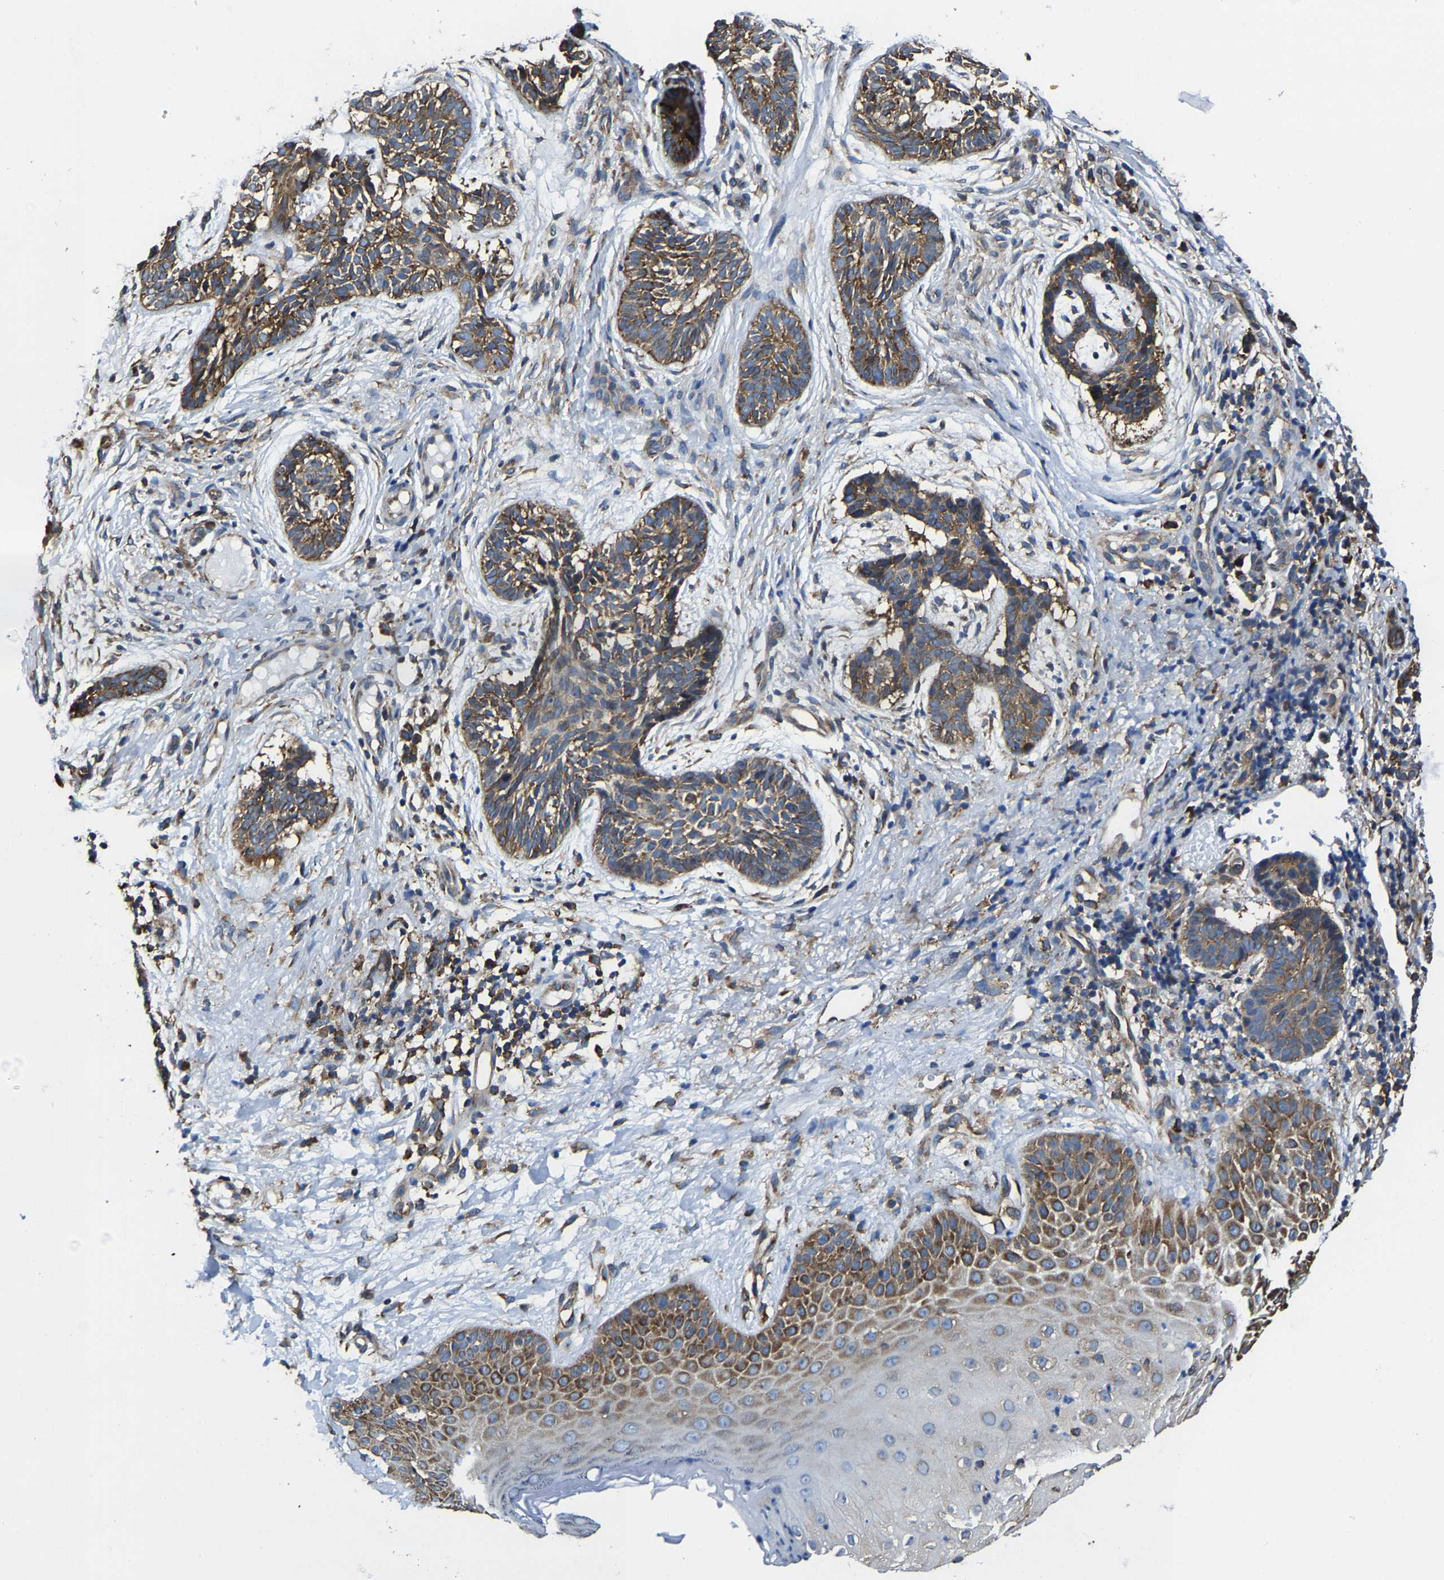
{"staining": {"intensity": "strong", "quantity": ">75%", "location": "cytoplasmic/membranous"}, "tissue": "skin cancer", "cell_type": "Tumor cells", "image_type": "cancer", "snomed": [{"axis": "morphology", "description": "Normal tissue, NOS"}, {"axis": "morphology", "description": "Basal cell carcinoma"}, {"axis": "topography", "description": "Skin"}], "caption": "A histopathology image showing strong cytoplasmic/membranous positivity in about >75% of tumor cells in skin basal cell carcinoma, as visualized by brown immunohistochemical staining.", "gene": "G3BP2", "patient": {"sex": "male", "age": 63}}